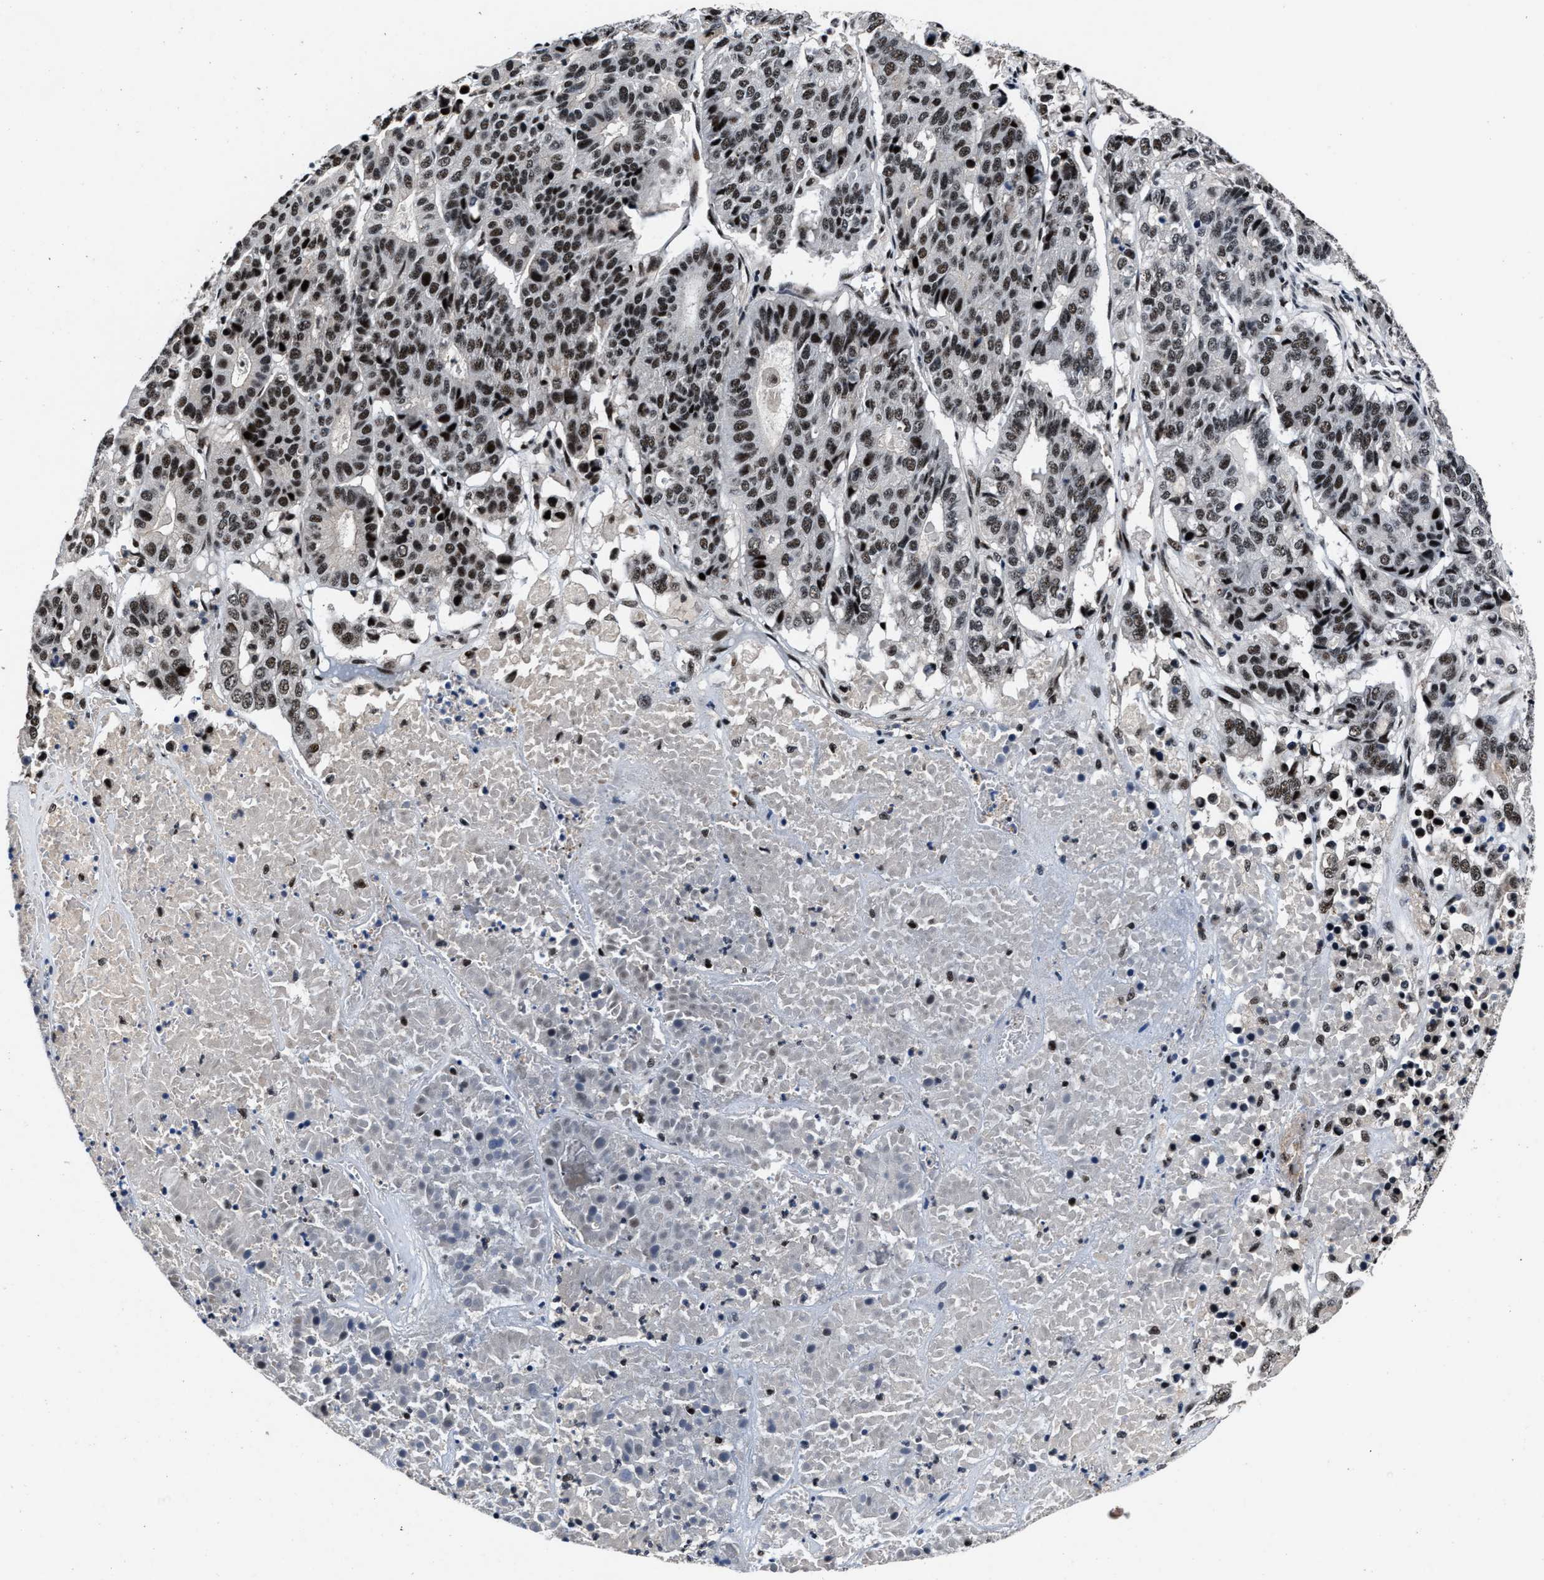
{"staining": {"intensity": "moderate", "quantity": ">75%", "location": "nuclear"}, "tissue": "pancreatic cancer", "cell_type": "Tumor cells", "image_type": "cancer", "snomed": [{"axis": "morphology", "description": "Adenocarcinoma, NOS"}, {"axis": "topography", "description": "Pancreas"}], "caption": "Moderate nuclear staining is identified in about >75% of tumor cells in adenocarcinoma (pancreatic). The staining is performed using DAB brown chromogen to label protein expression. The nuclei are counter-stained blue using hematoxylin.", "gene": "ZNF233", "patient": {"sex": "male", "age": 50}}